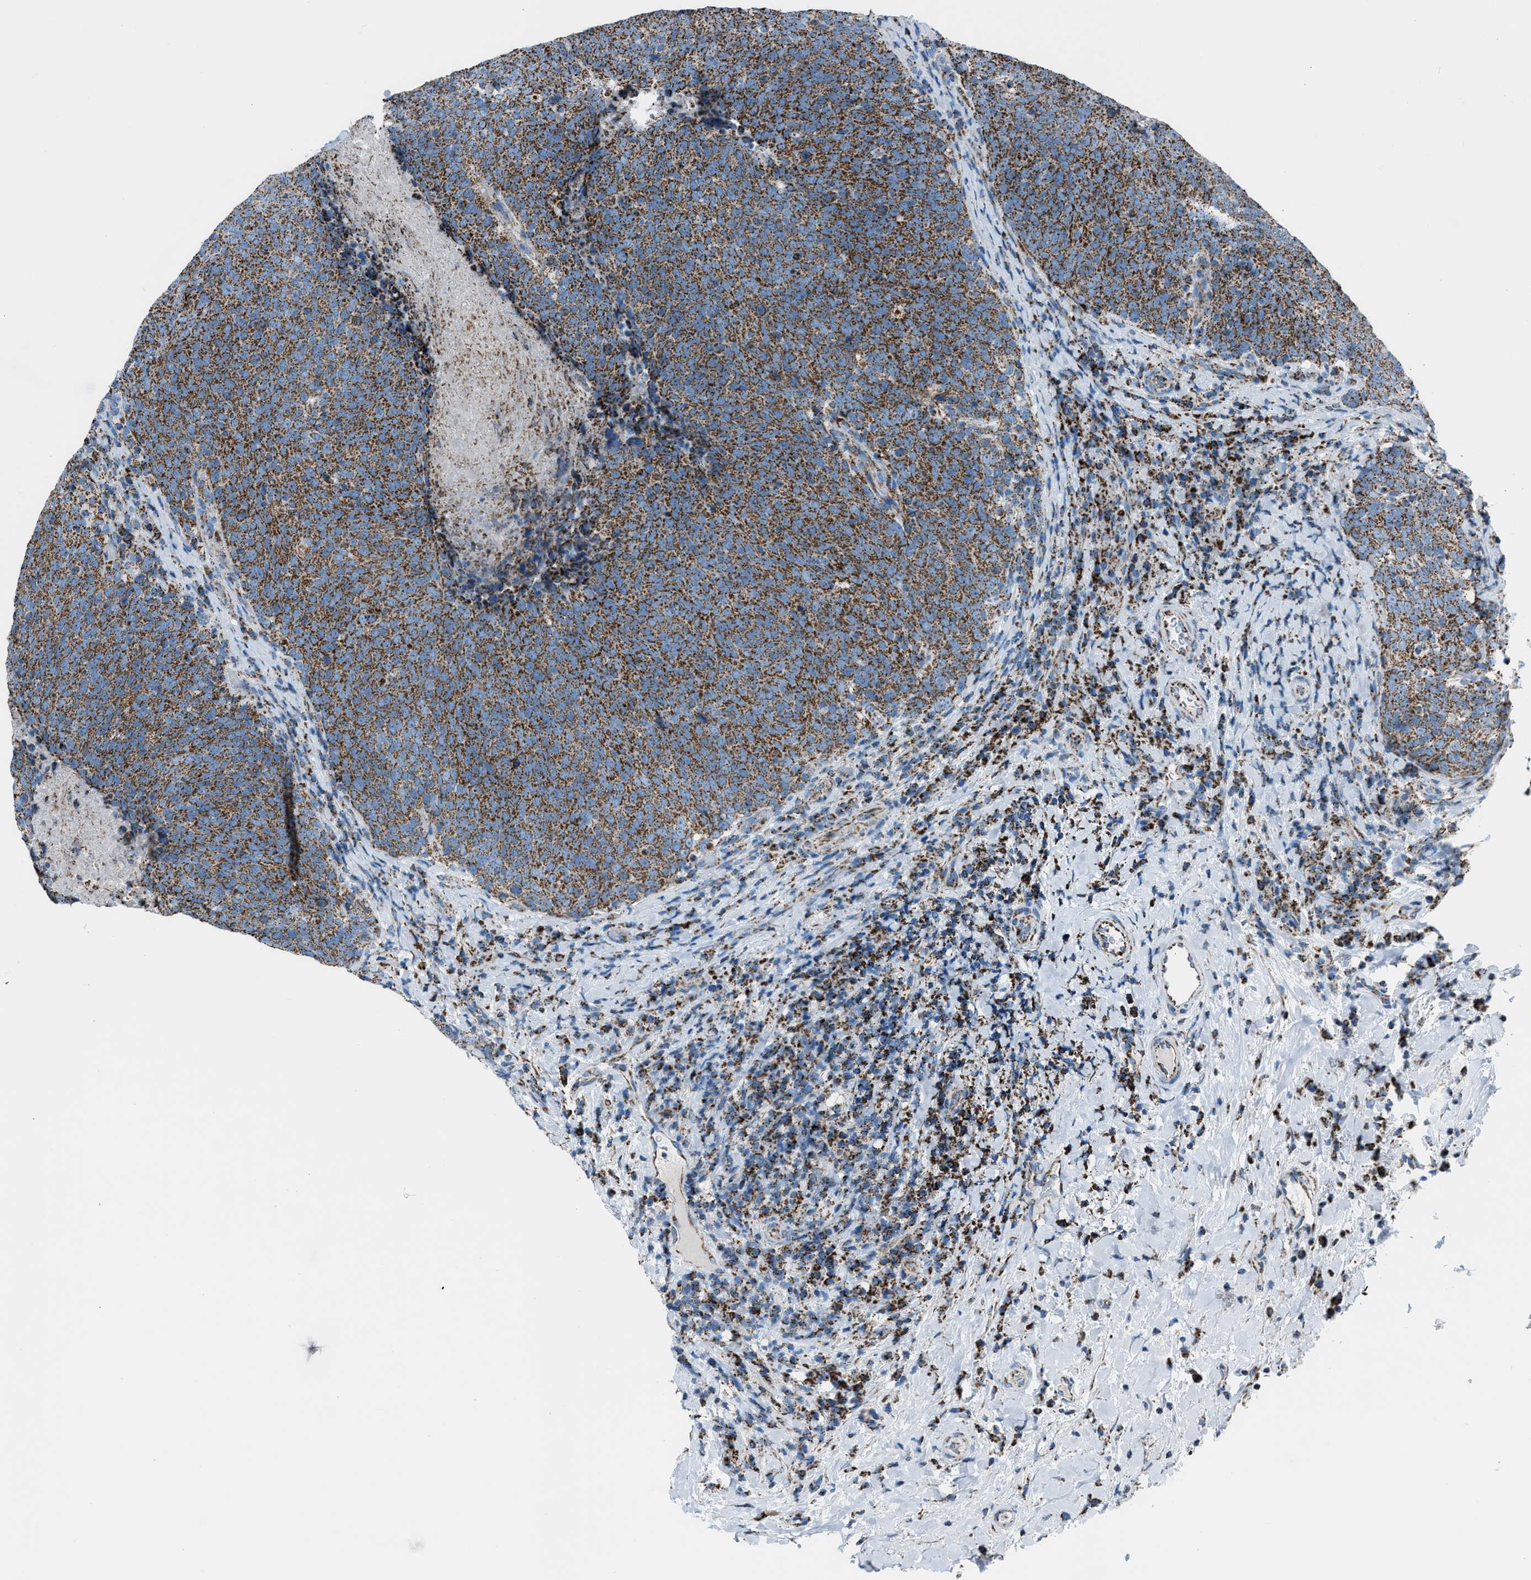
{"staining": {"intensity": "strong", "quantity": ">75%", "location": "cytoplasmic/membranous"}, "tissue": "head and neck cancer", "cell_type": "Tumor cells", "image_type": "cancer", "snomed": [{"axis": "morphology", "description": "Squamous cell carcinoma, NOS"}, {"axis": "morphology", "description": "Squamous cell carcinoma, metastatic, NOS"}, {"axis": "topography", "description": "Lymph node"}, {"axis": "topography", "description": "Head-Neck"}], "caption": "An IHC photomicrograph of tumor tissue is shown. Protein staining in brown shows strong cytoplasmic/membranous positivity in squamous cell carcinoma (head and neck) within tumor cells. (Brightfield microscopy of DAB IHC at high magnification).", "gene": "MDH2", "patient": {"sex": "male", "age": 62}}